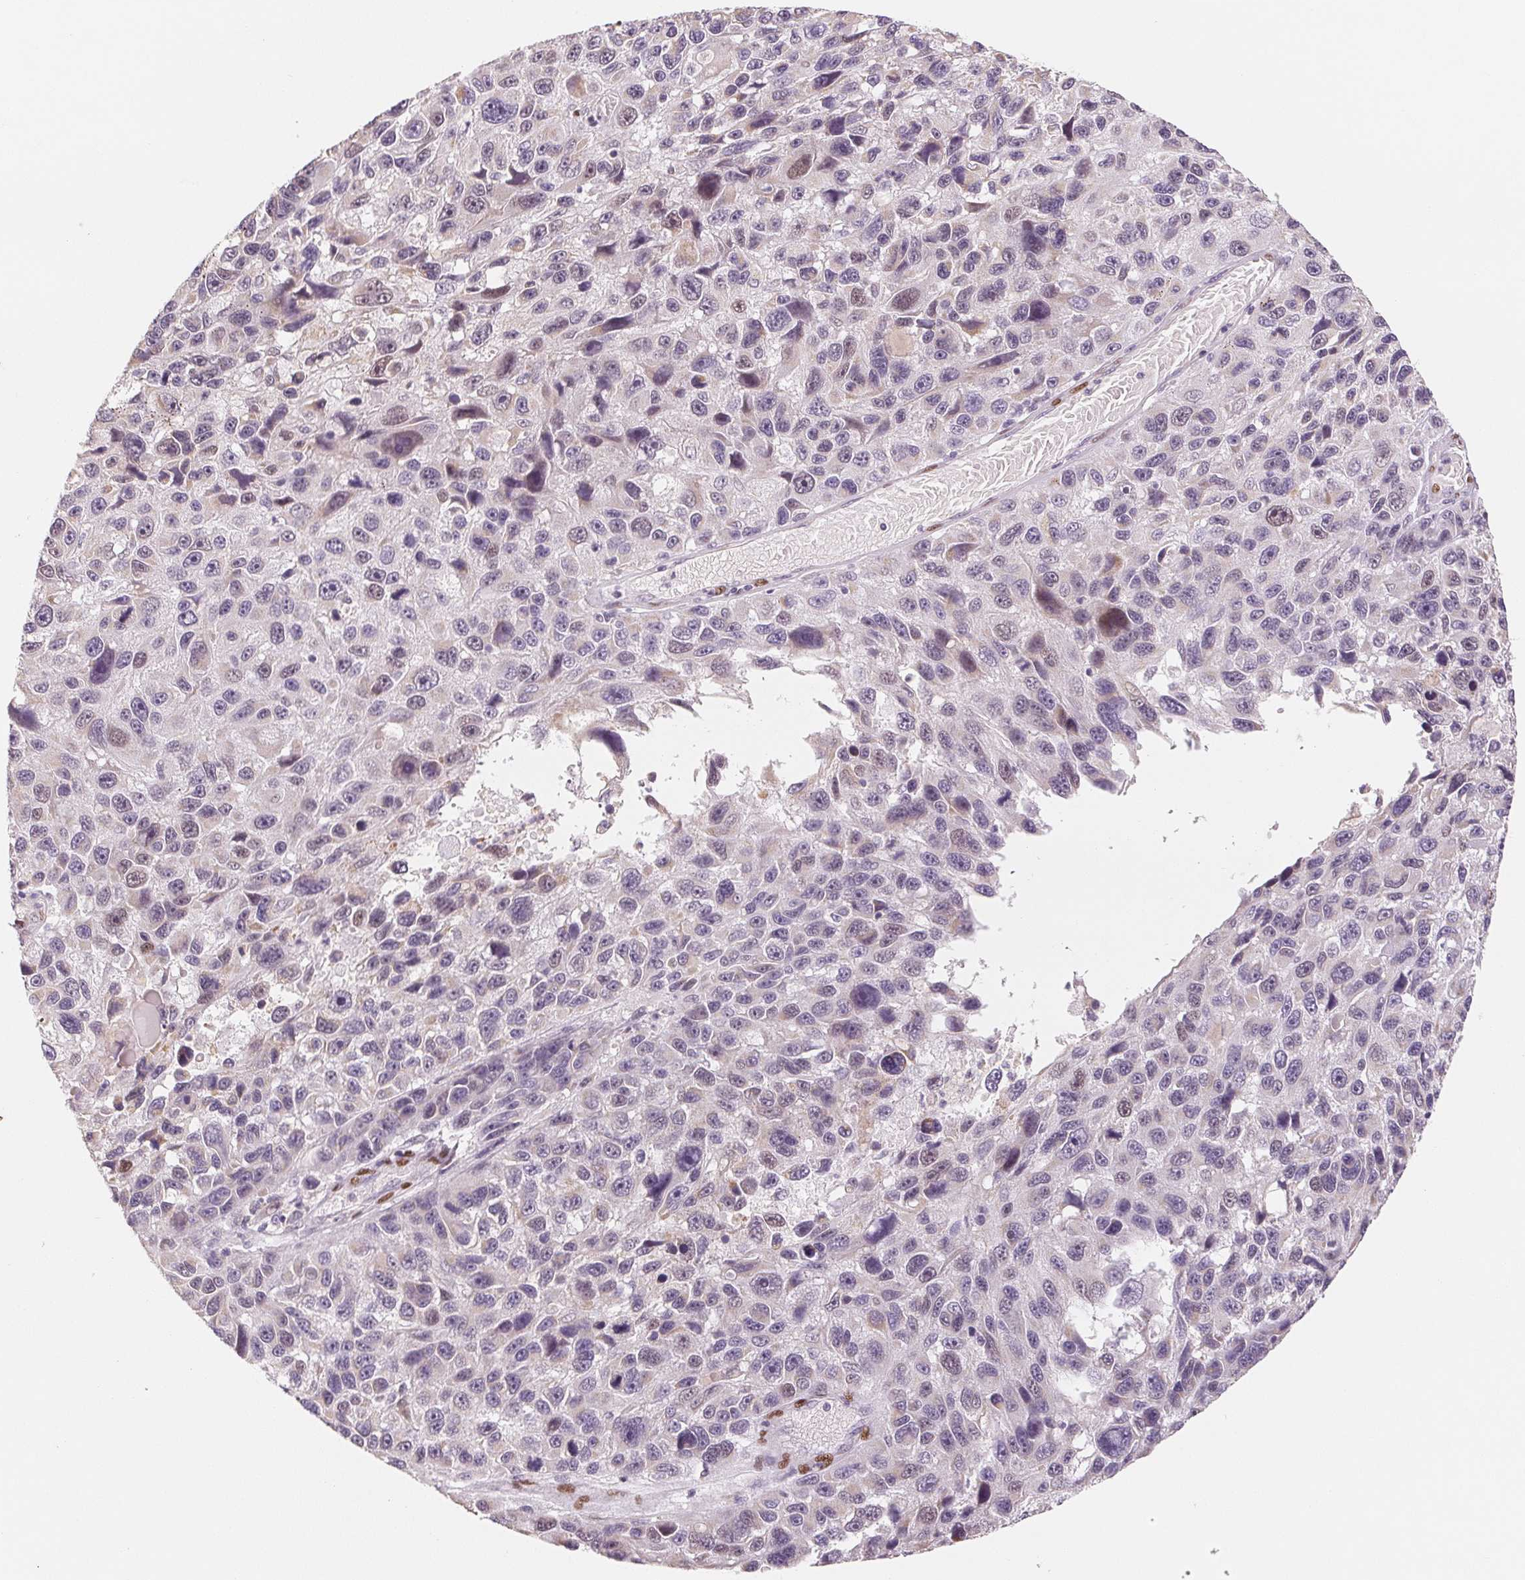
{"staining": {"intensity": "negative", "quantity": "none", "location": "none"}, "tissue": "melanoma", "cell_type": "Tumor cells", "image_type": "cancer", "snomed": [{"axis": "morphology", "description": "Malignant melanoma, NOS"}, {"axis": "topography", "description": "Skin"}], "caption": "Histopathology image shows no significant protein expression in tumor cells of malignant melanoma.", "gene": "SMARCD3", "patient": {"sex": "male", "age": 53}}